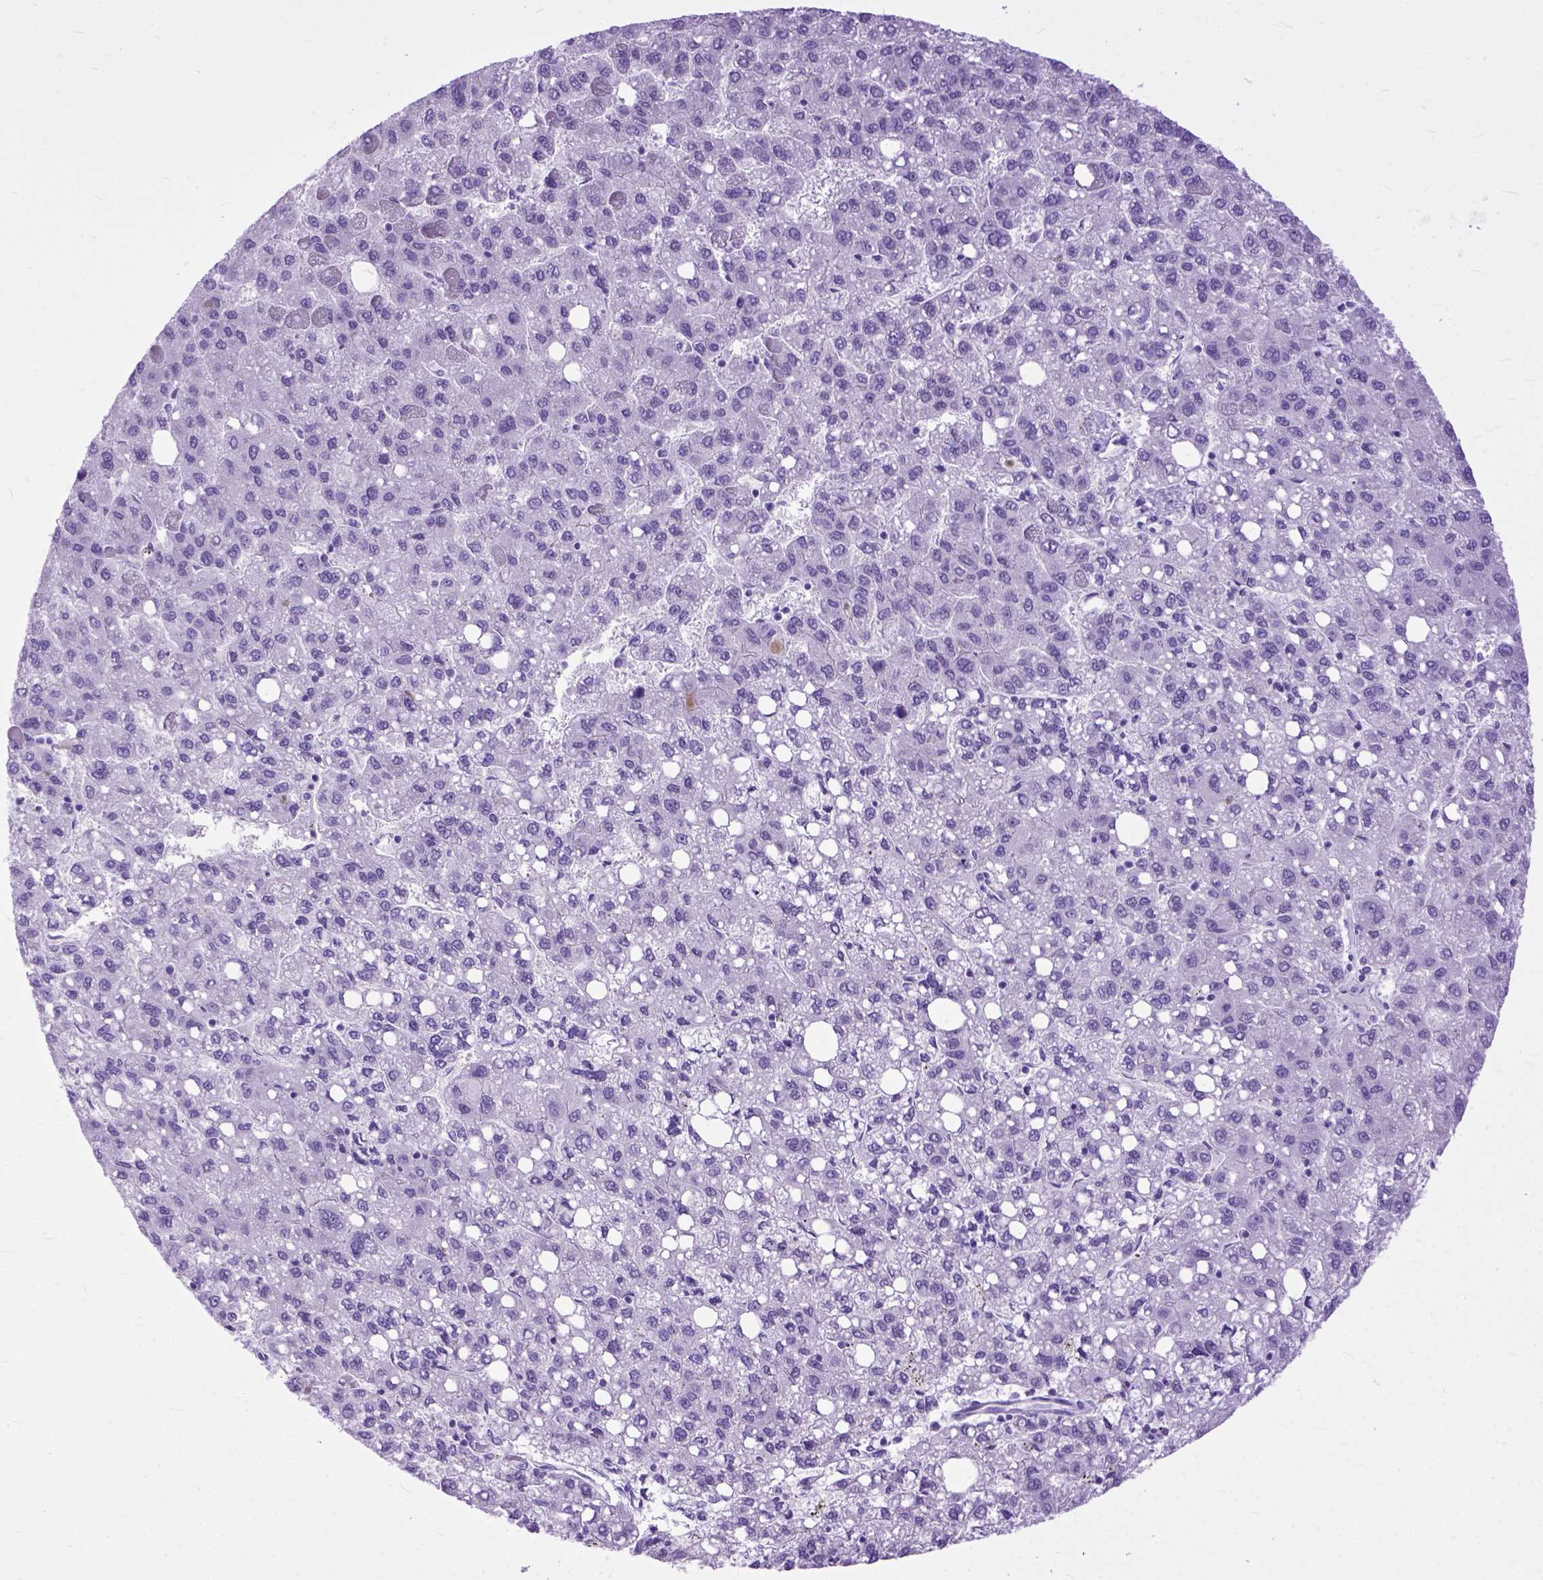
{"staining": {"intensity": "negative", "quantity": "none", "location": "none"}, "tissue": "liver cancer", "cell_type": "Tumor cells", "image_type": "cancer", "snomed": [{"axis": "morphology", "description": "Carcinoma, Hepatocellular, NOS"}, {"axis": "topography", "description": "Liver"}], "caption": "Immunohistochemical staining of liver hepatocellular carcinoma reveals no significant expression in tumor cells.", "gene": "GNGT1", "patient": {"sex": "female", "age": 82}}